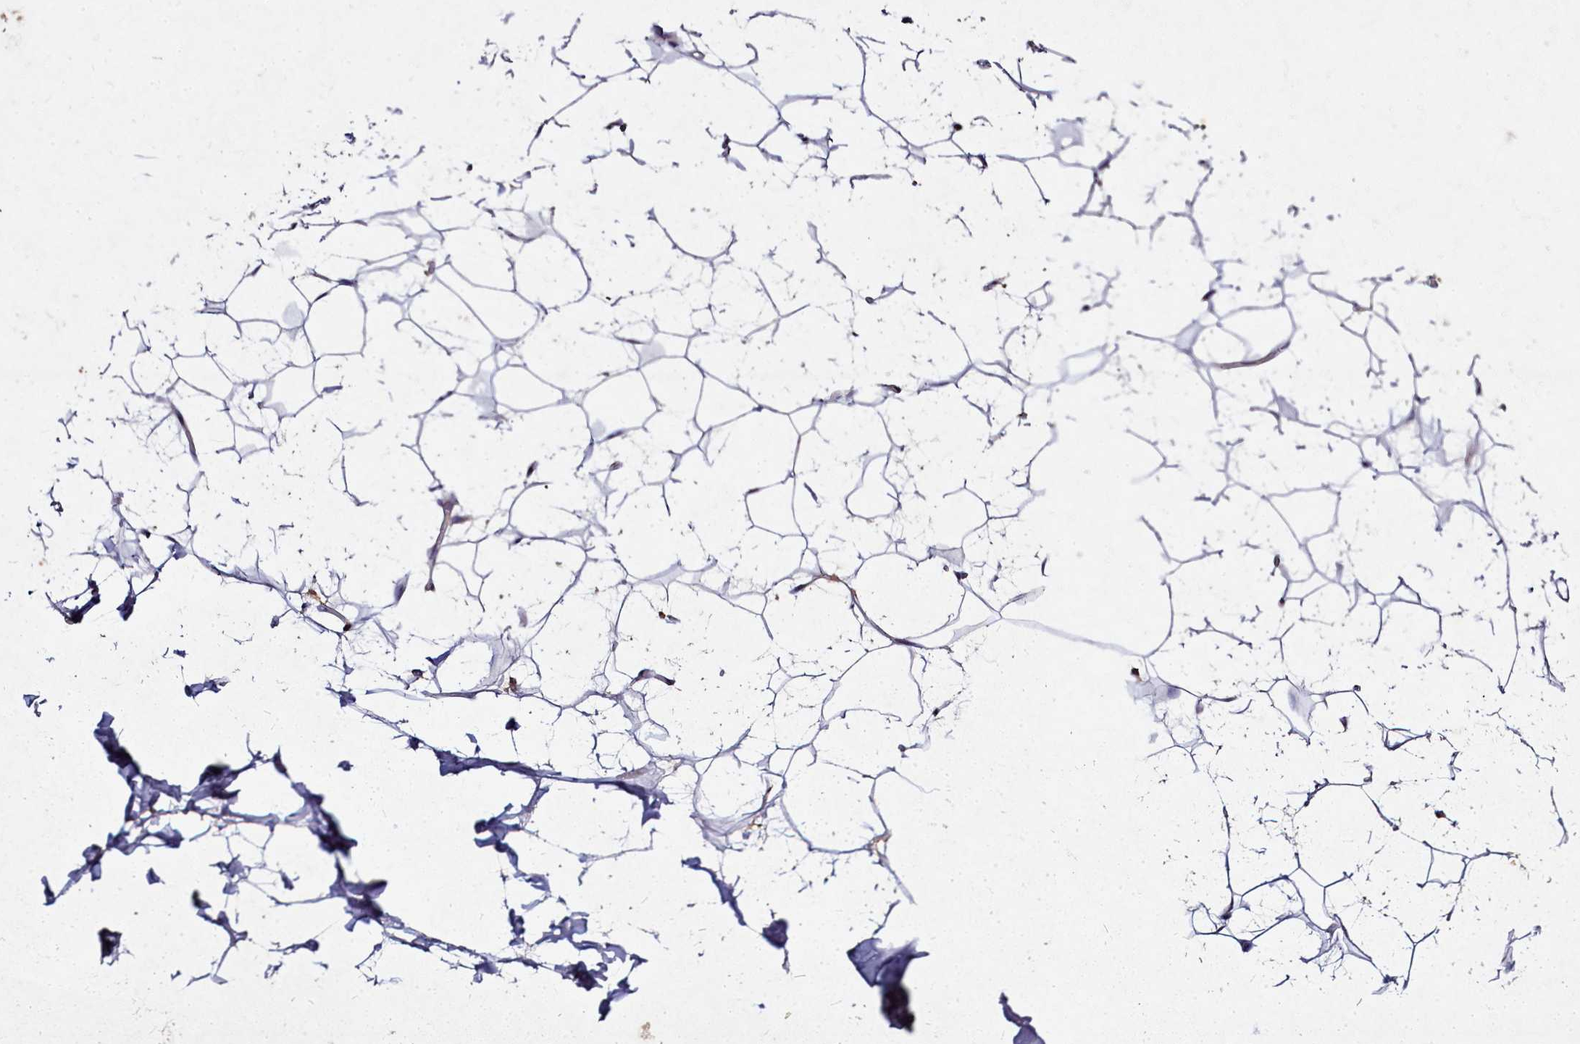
{"staining": {"intensity": "negative", "quantity": "none", "location": "none"}, "tissue": "adipose tissue", "cell_type": "Adipocytes", "image_type": "normal", "snomed": [{"axis": "morphology", "description": "Normal tissue, NOS"}, {"axis": "topography", "description": "Breast"}], "caption": "A micrograph of adipose tissue stained for a protein displays no brown staining in adipocytes. (Stains: DAB (3,3'-diaminobenzidine) immunohistochemistry with hematoxylin counter stain, Microscopy: brightfield microscopy at high magnification).", "gene": "NCKAP1L", "patient": {"sex": "female", "age": 26}}